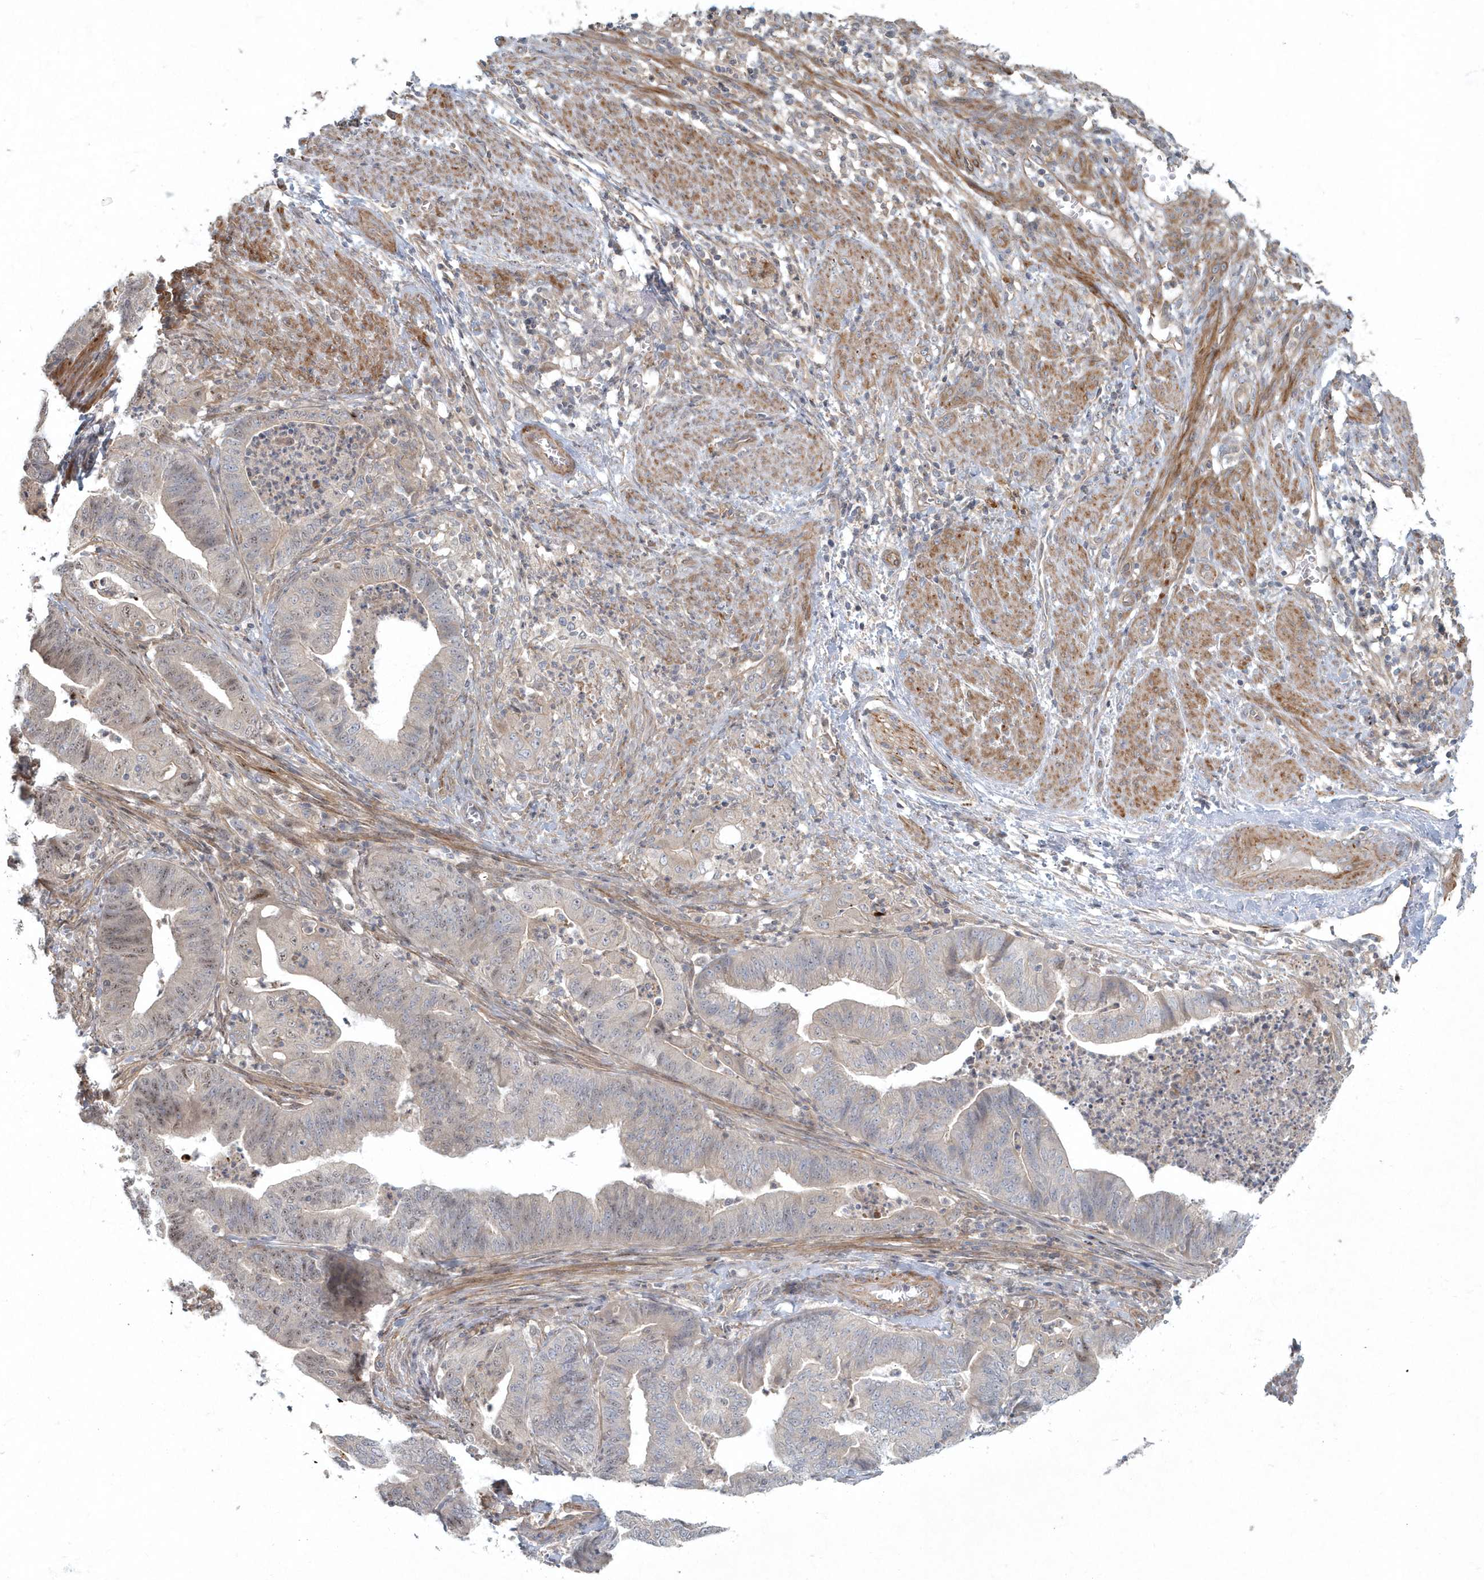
{"staining": {"intensity": "weak", "quantity": "<25%", "location": "nuclear"}, "tissue": "endometrial cancer", "cell_type": "Tumor cells", "image_type": "cancer", "snomed": [{"axis": "morphology", "description": "Polyp, NOS"}, {"axis": "morphology", "description": "Adenocarcinoma, NOS"}, {"axis": "morphology", "description": "Adenoma, NOS"}, {"axis": "topography", "description": "Endometrium"}], "caption": "An immunohistochemistry (IHC) micrograph of endometrial cancer (adenocarcinoma) is shown. There is no staining in tumor cells of endometrial cancer (adenocarcinoma).", "gene": "ARHGEF38", "patient": {"sex": "female", "age": 79}}